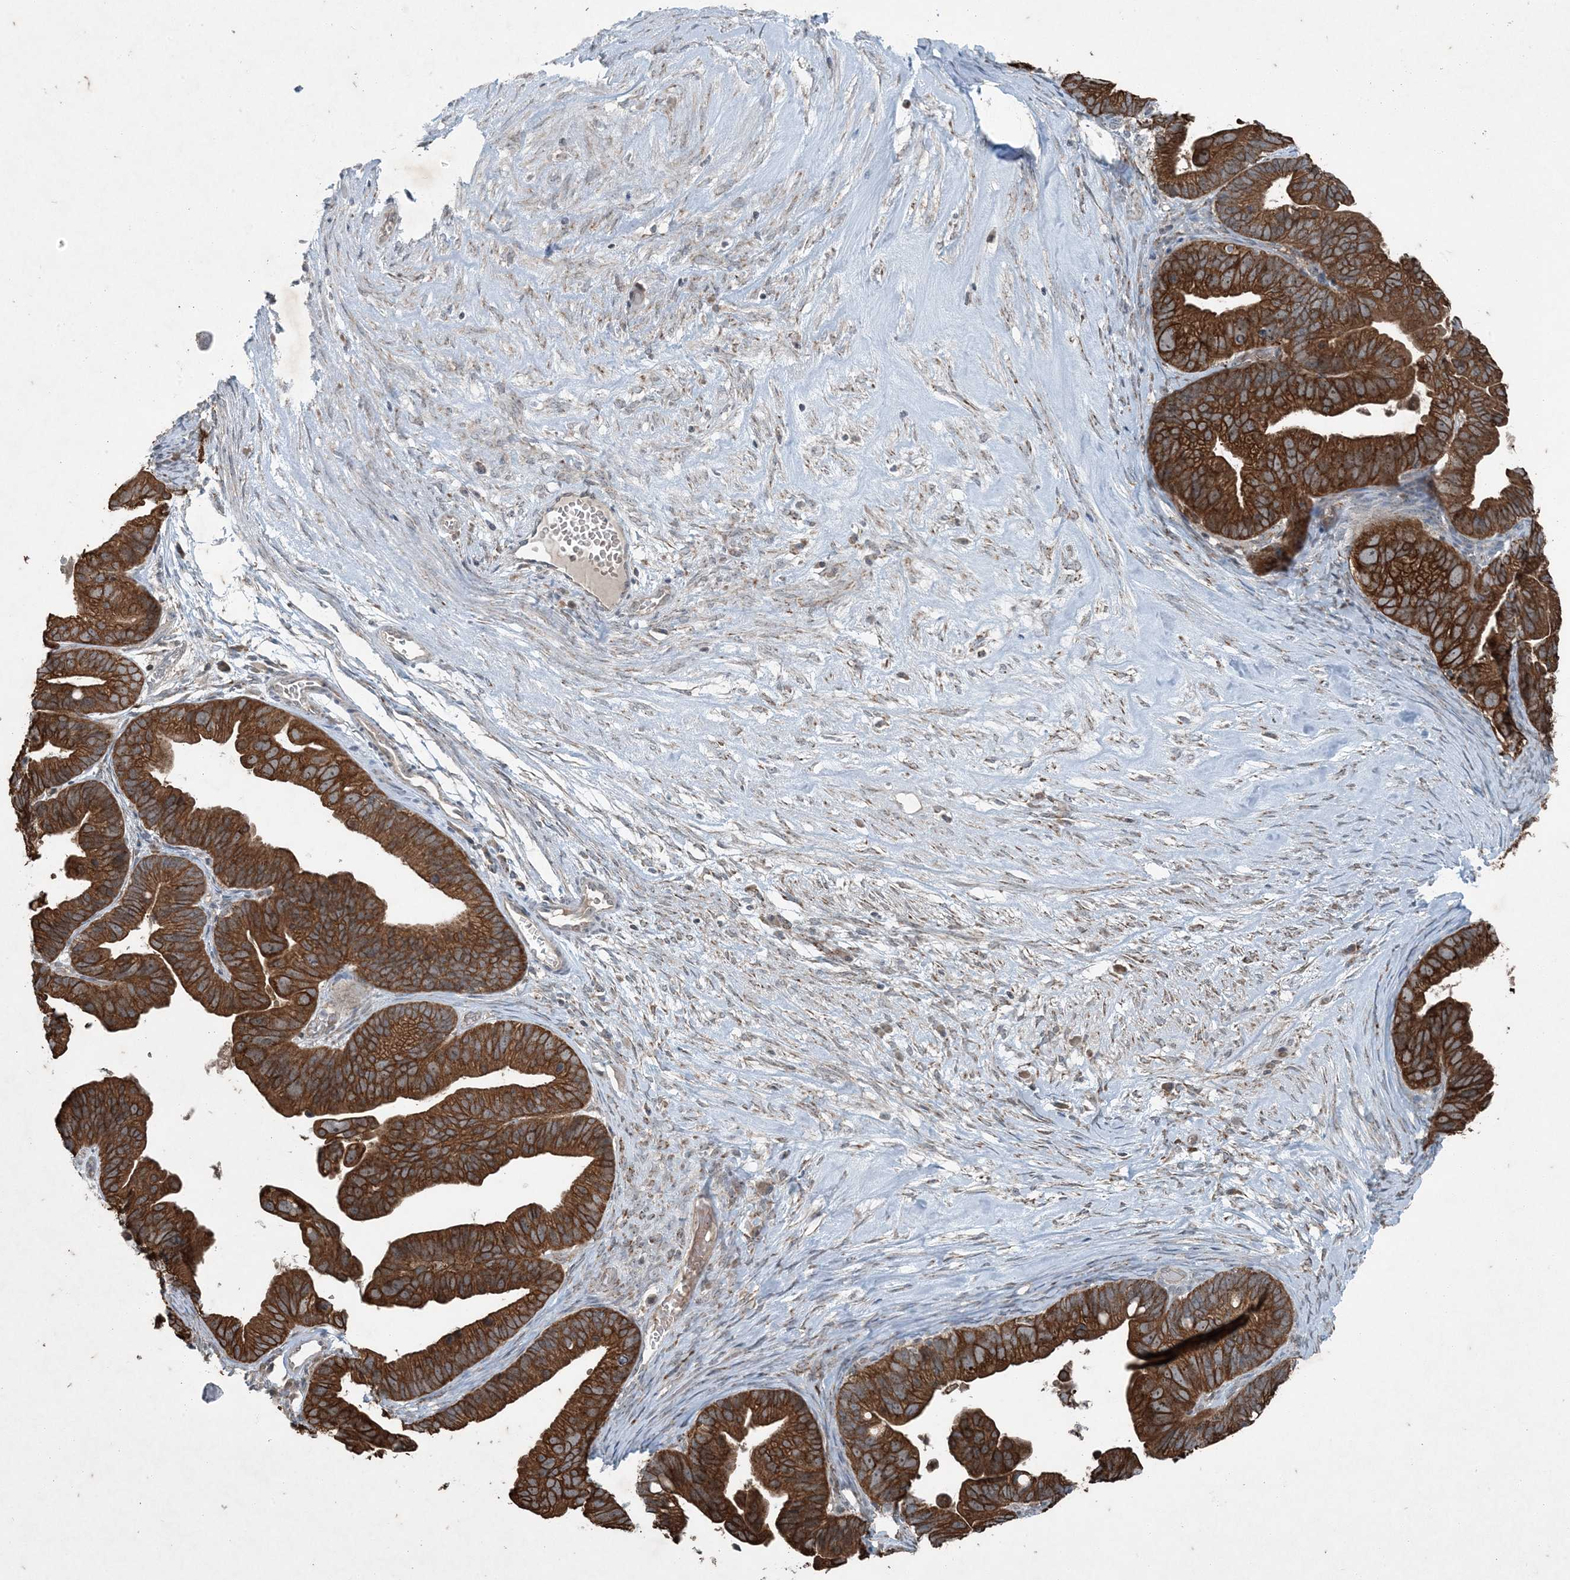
{"staining": {"intensity": "moderate", "quantity": ">75%", "location": "cytoplasmic/membranous"}, "tissue": "ovarian cancer", "cell_type": "Tumor cells", "image_type": "cancer", "snomed": [{"axis": "morphology", "description": "Cystadenocarcinoma, serous, NOS"}, {"axis": "topography", "description": "Ovary"}], "caption": "Immunohistochemical staining of human ovarian serous cystadenocarcinoma displays moderate cytoplasmic/membranous protein positivity in about >75% of tumor cells. The protein of interest is shown in brown color, while the nuclei are stained blue.", "gene": "PC", "patient": {"sex": "female", "age": 56}}